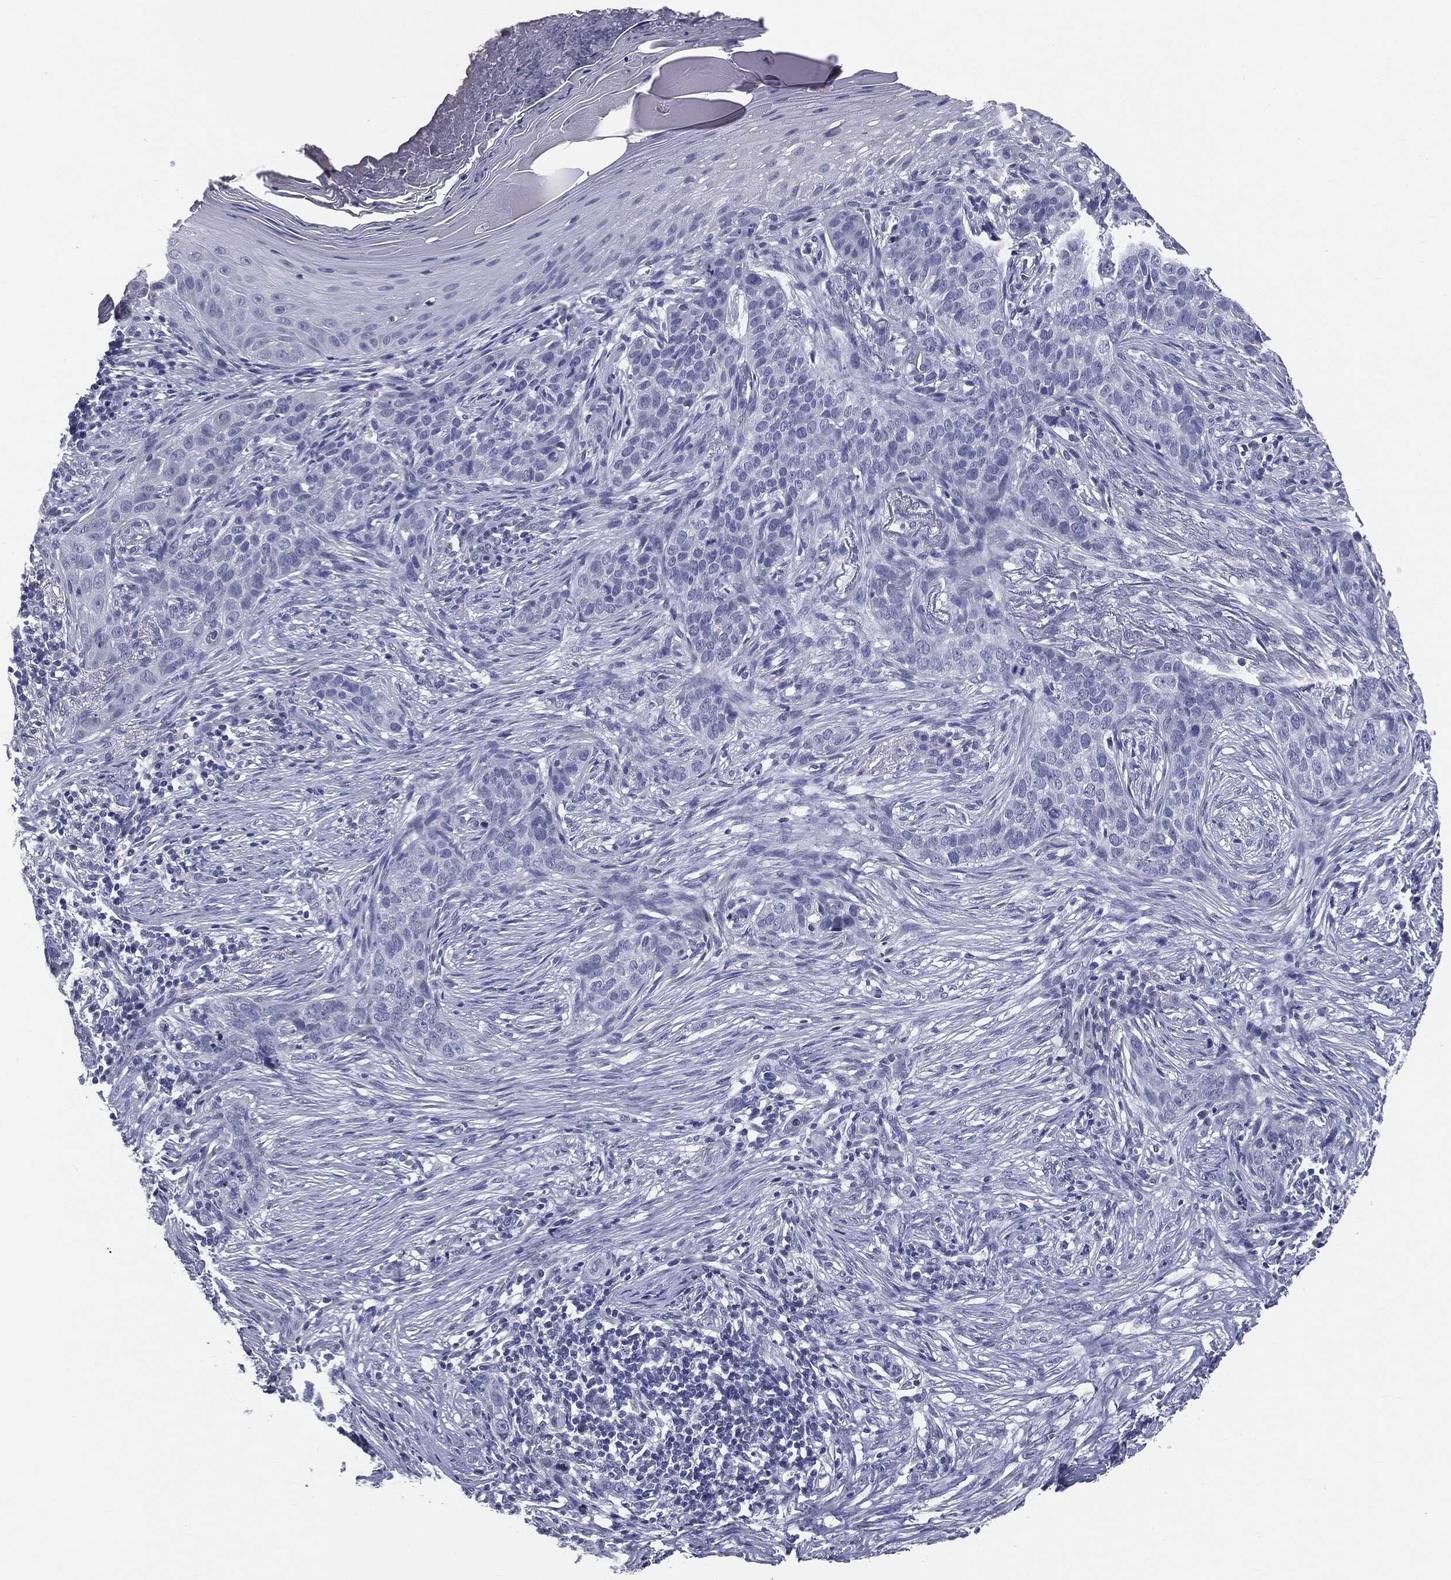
{"staining": {"intensity": "negative", "quantity": "none", "location": "none"}, "tissue": "skin cancer", "cell_type": "Tumor cells", "image_type": "cancer", "snomed": [{"axis": "morphology", "description": "Squamous cell carcinoma, NOS"}, {"axis": "topography", "description": "Skin"}], "caption": "DAB (3,3'-diaminobenzidine) immunohistochemical staining of human skin squamous cell carcinoma displays no significant expression in tumor cells.", "gene": "AFP", "patient": {"sex": "male", "age": 88}}